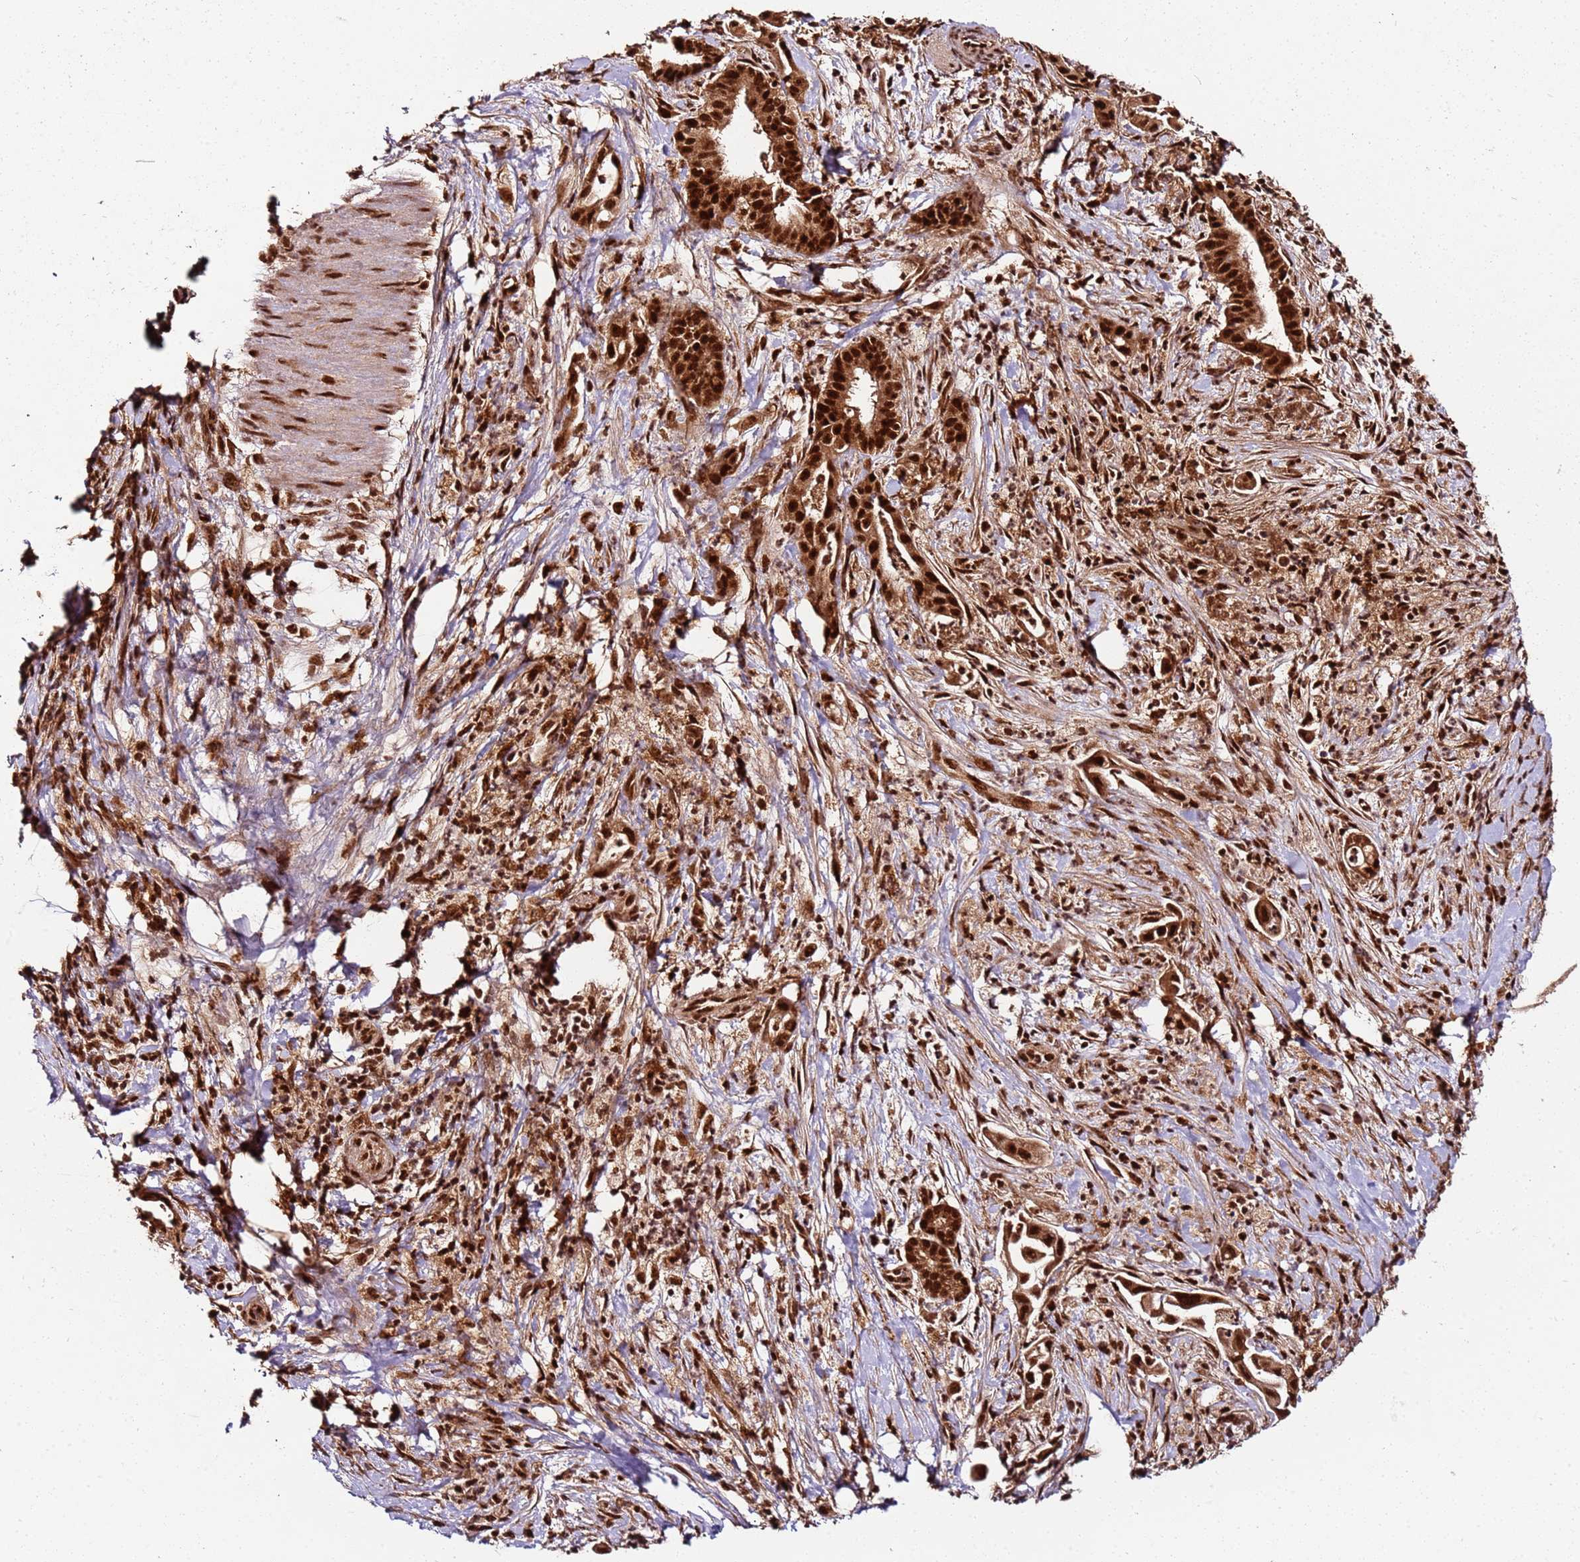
{"staining": {"intensity": "strong", "quantity": ">75%", "location": "nuclear"}, "tissue": "pancreatic cancer", "cell_type": "Tumor cells", "image_type": "cancer", "snomed": [{"axis": "morphology", "description": "Adenocarcinoma, NOS"}, {"axis": "topography", "description": "Pancreas"}], "caption": "DAB (3,3'-diaminobenzidine) immunohistochemical staining of human pancreatic cancer displays strong nuclear protein staining in about >75% of tumor cells.", "gene": "XRN2", "patient": {"sex": "female", "age": 77}}